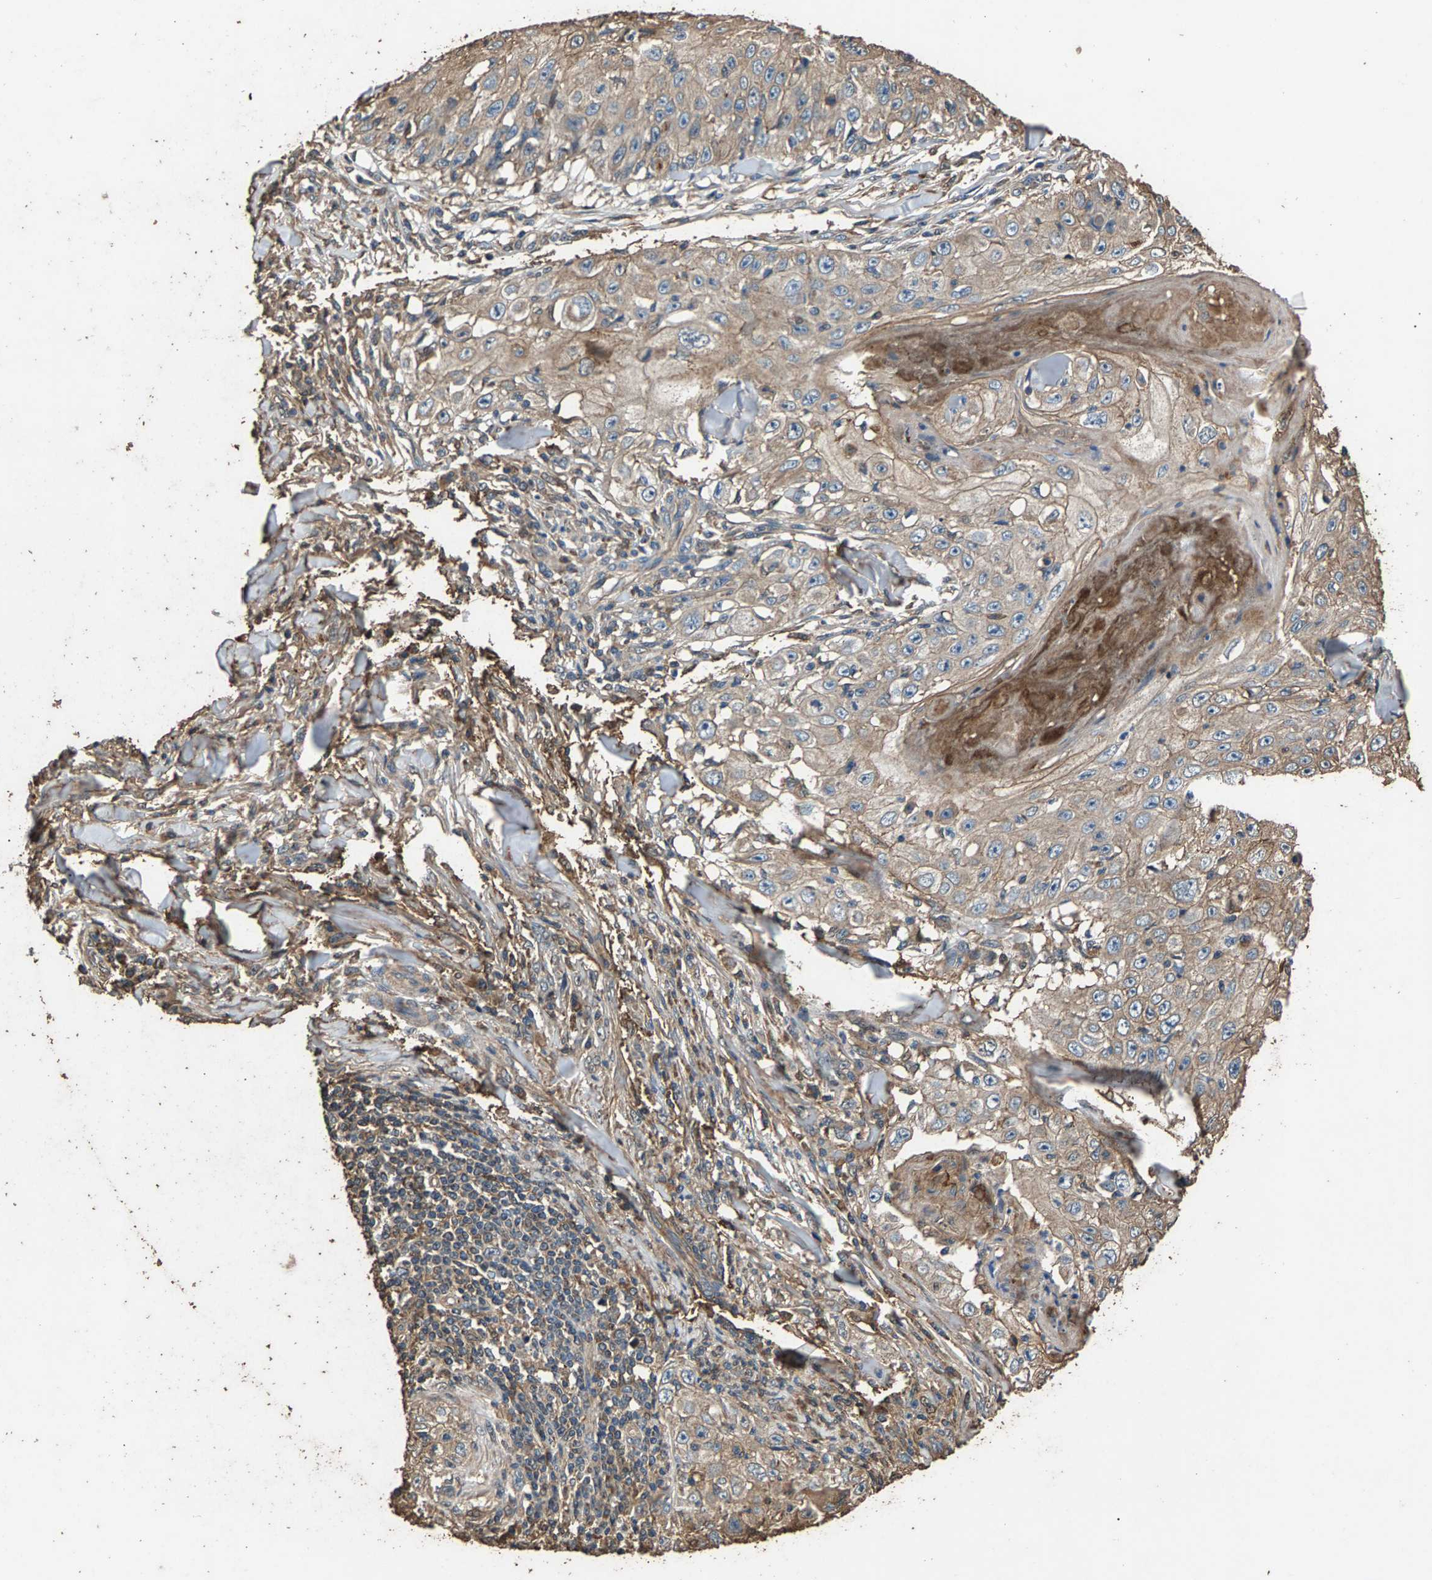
{"staining": {"intensity": "weak", "quantity": ">75%", "location": "cytoplasmic/membranous"}, "tissue": "skin cancer", "cell_type": "Tumor cells", "image_type": "cancer", "snomed": [{"axis": "morphology", "description": "Squamous cell carcinoma, NOS"}, {"axis": "topography", "description": "Skin"}], "caption": "Skin squamous cell carcinoma stained with a brown dye shows weak cytoplasmic/membranous positive positivity in about >75% of tumor cells.", "gene": "MRPL27", "patient": {"sex": "male", "age": 86}}